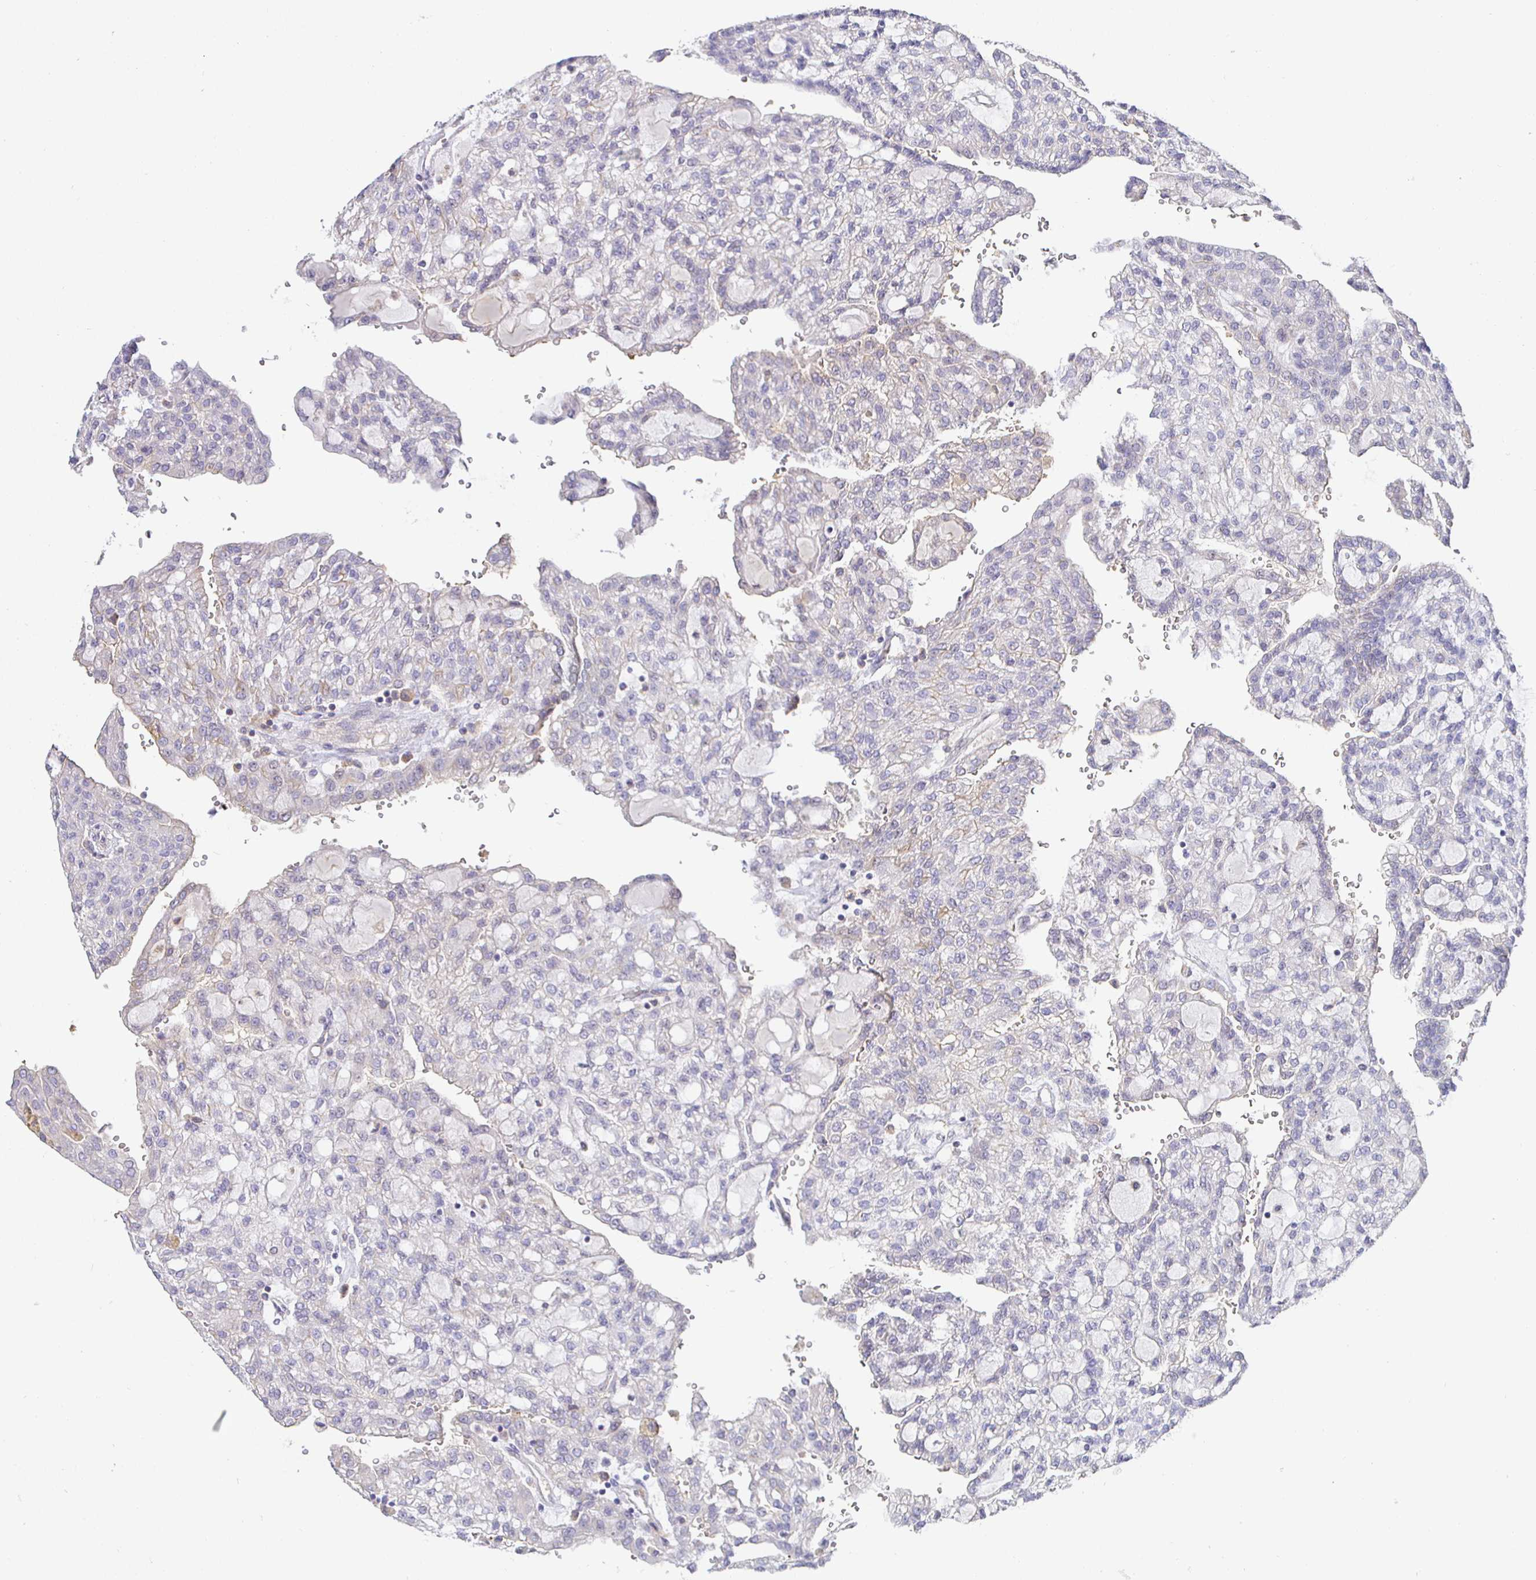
{"staining": {"intensity": "negative", "quantity": "none", "location": "none"}, "tissue": "renal cancer", "cell_type": "Tumor cells", "image_type": "cancer", "snomed": [{"axis": "morphology", "description": "Adenocarcinoma, NOS"}, {"axis": "topography", "description": "Kidney"}], "caption": "This is an IHC photomicrograph of renal adenocarcinoma. There is no staining in tumor cells.", "gene": "SIRPA", "patient": {"sex": "male", "age": 63}}